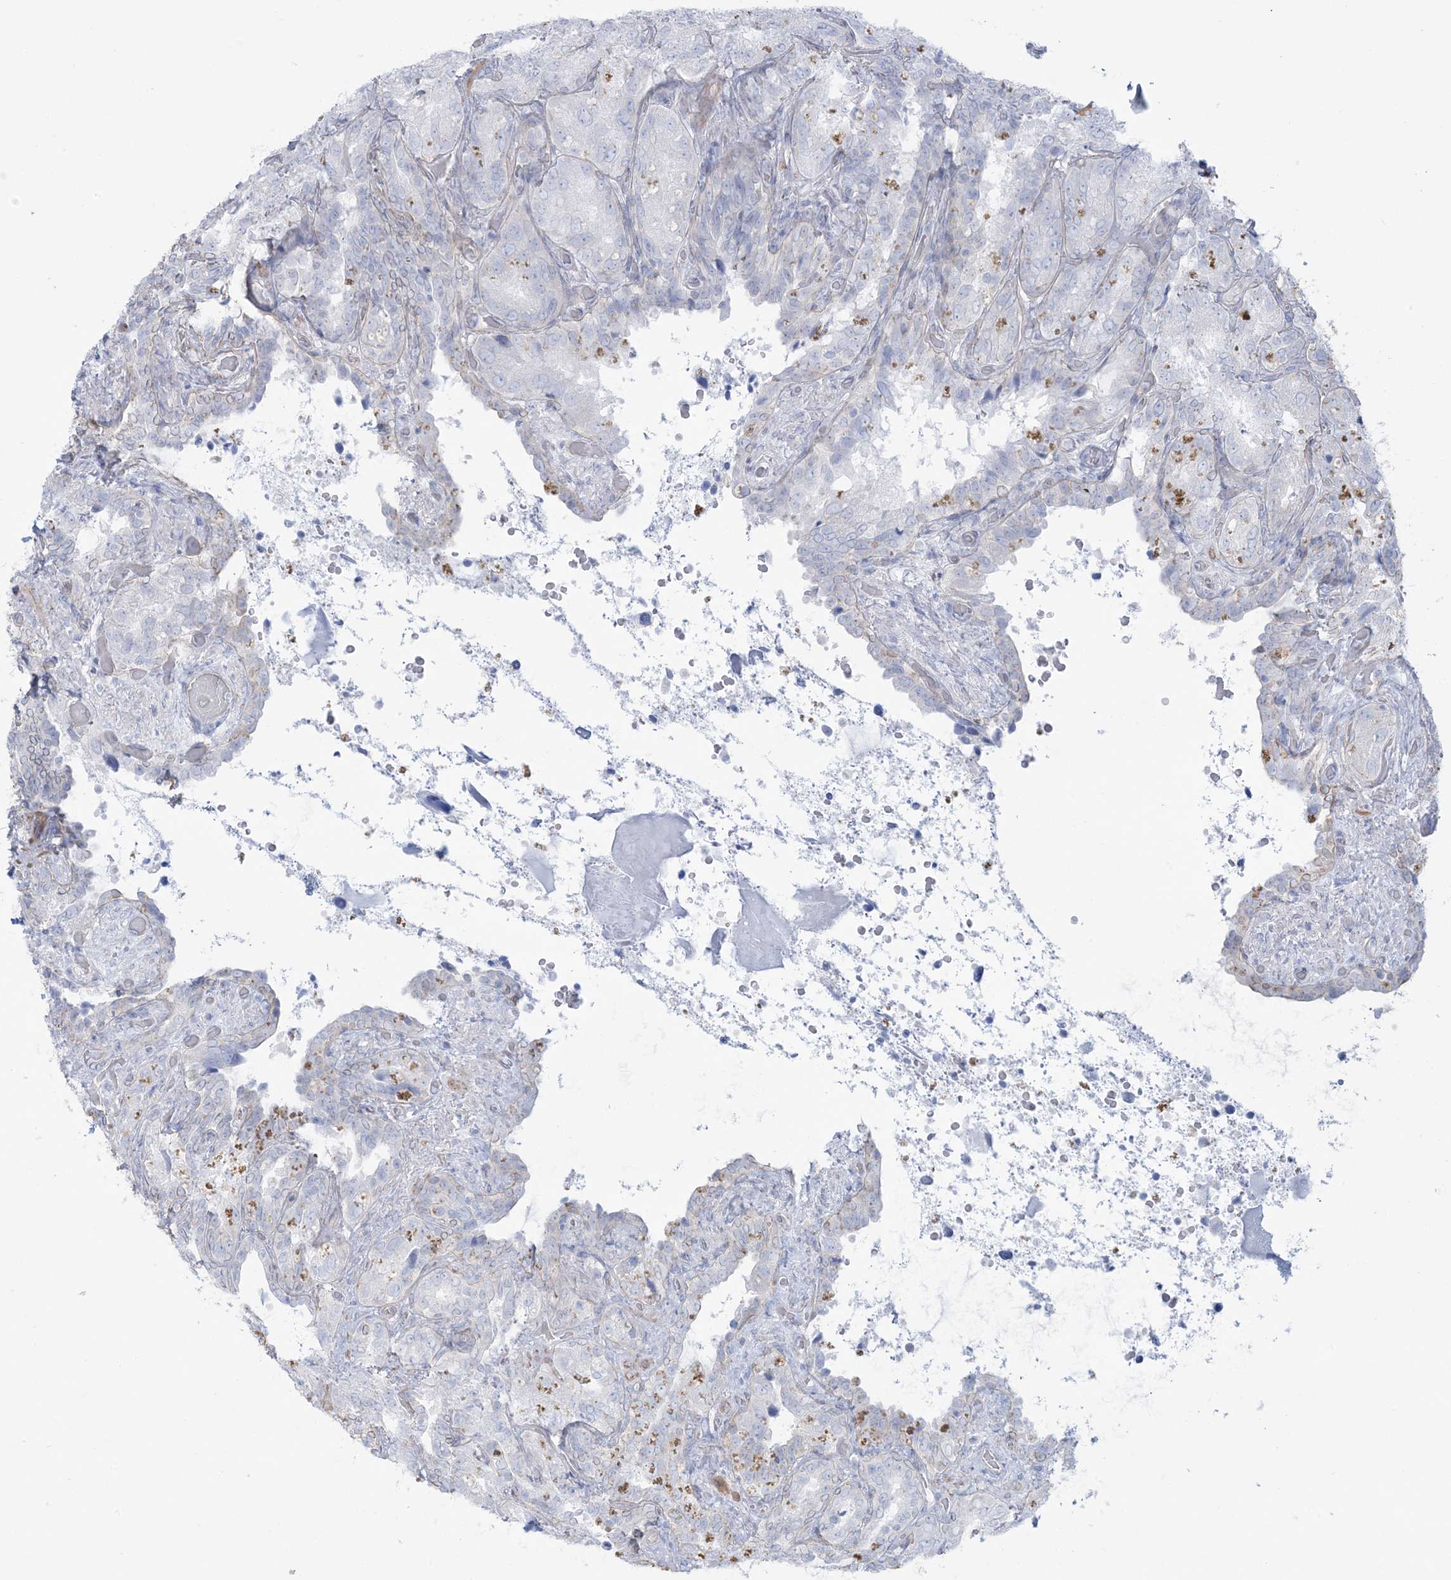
{"staining": {"intensity": "negative", "quantity": "none", "location": "none"}, "tissue": "seminal vesicle", "cell_type": "Glandular cells", "image_type": "normal", "snomed": [{"axis": "morphology", "description": "Normal tissue, NOS"}, {"axis": "topography", "description": "Seminal veicle"}, {"axis": "topography", "description": "Peripheral nerve tissue"}], "caption": "Immunohistochemistry (IHC) image of unremarkable seminal vesicle: seminal vesicle stained with DAB exhibits no significant protein positivity in glandular cells. Brightfield microscopy of immunohistochemistry (IHC) stained with DAB (3,3'-diaminobenzidine) (brown) and hematoxylin (blue), captured at high magnification.", "gene": "AGXT", "patient": {"sex": "male", "age": 67}}